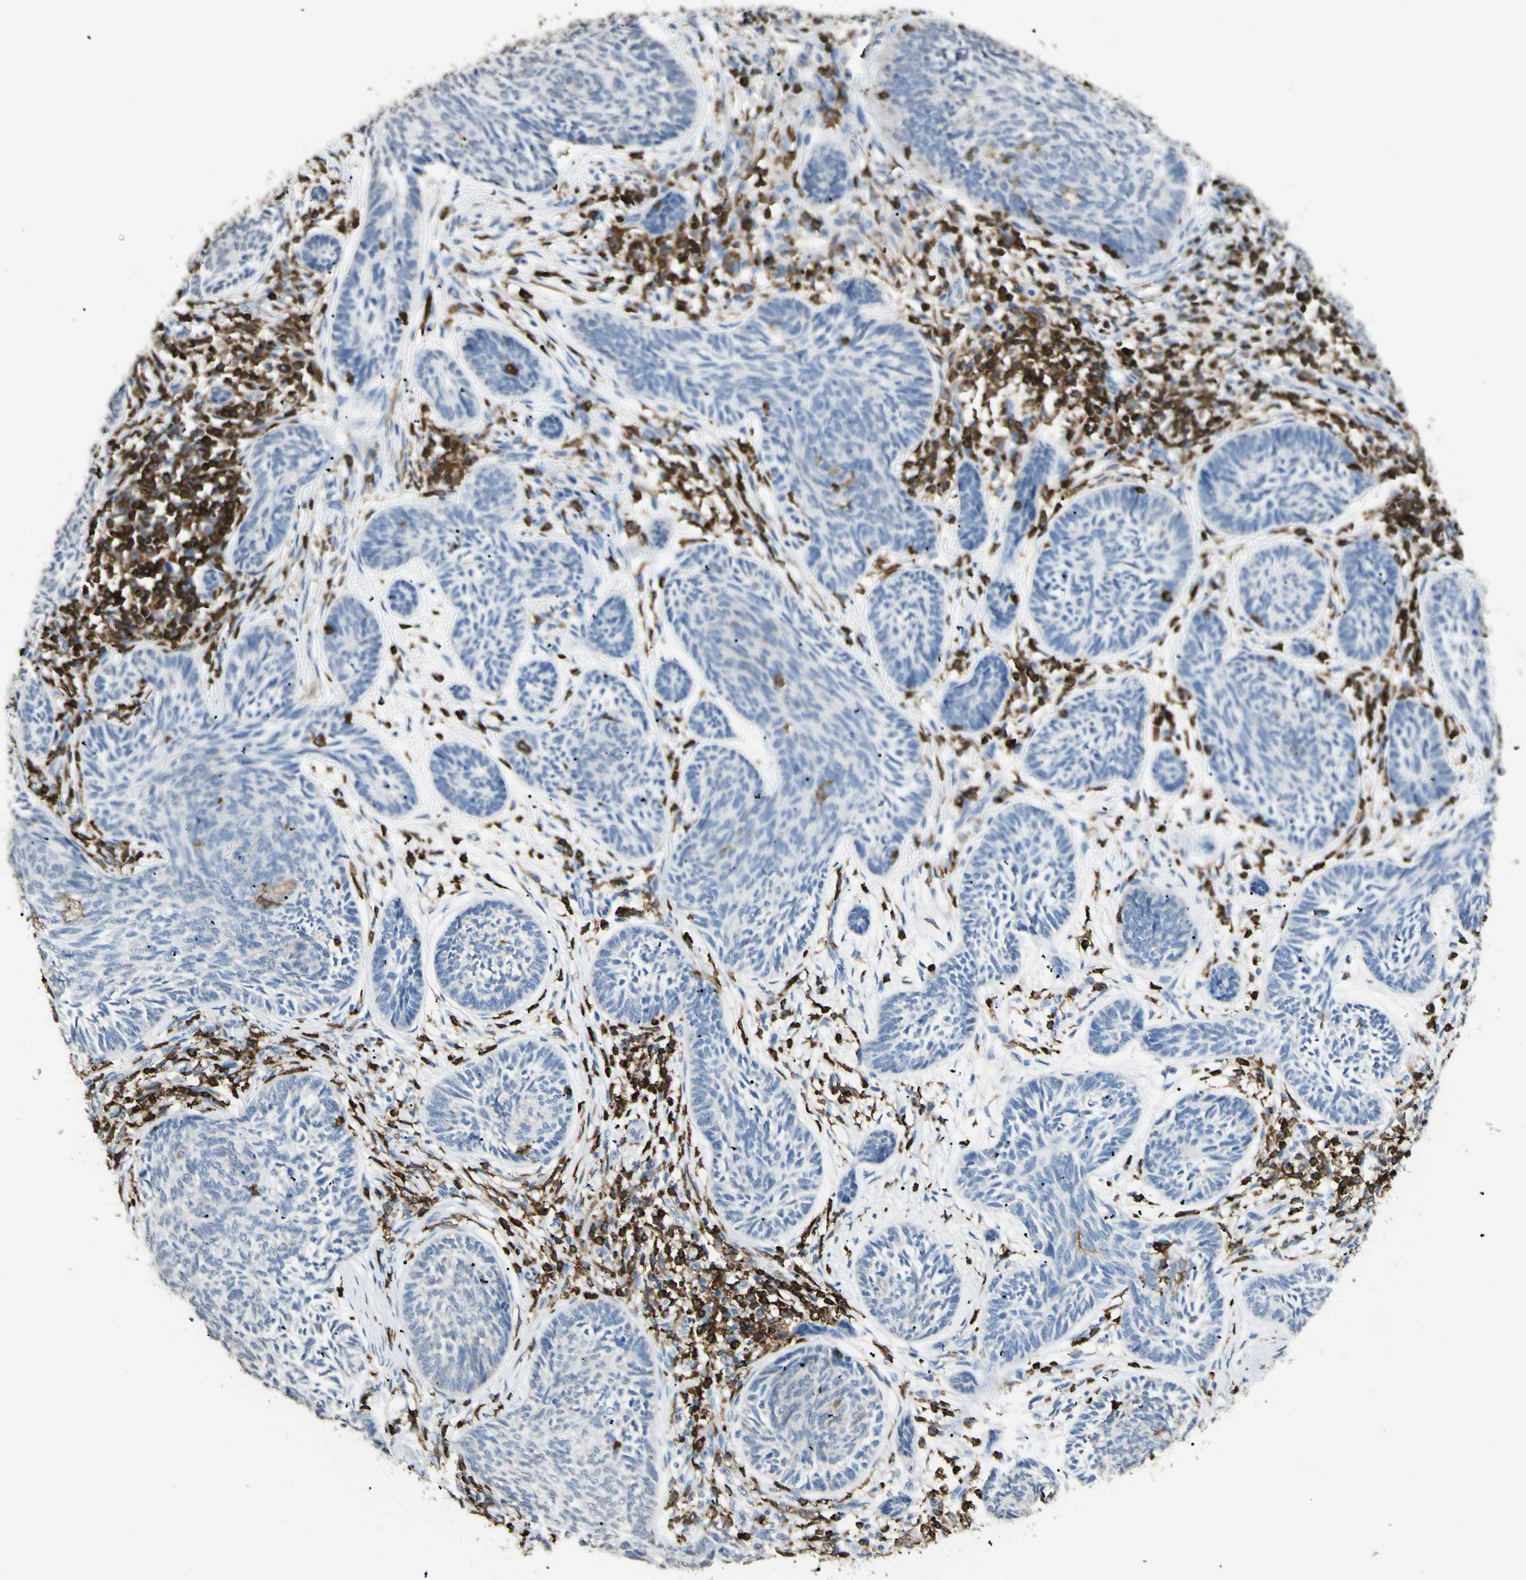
{"staining": {"intensity": "negative", "quantity": "none", "location": "none"}, "tissue": "skin cancer", "cell_type": "Tumor cells", "image_type": "cancer", "snomed": [{"axis": "morphology", "description": "Papilloma, NOS"}, {"axis": "morphology", "description": "Basal cell carcinoma"}, {"axis": "topography", "description": "Skin"}], "caption": "IHC photomicrograph of neoplastic tissue: basal cell carcinoma (skin) stained with DAB (3,3'-diaminobenzidine) exhibits no significant protein positivity in tumor cells.", "gene": "PSTPIP1", "patient": {"sex": "male", "age": 87}}